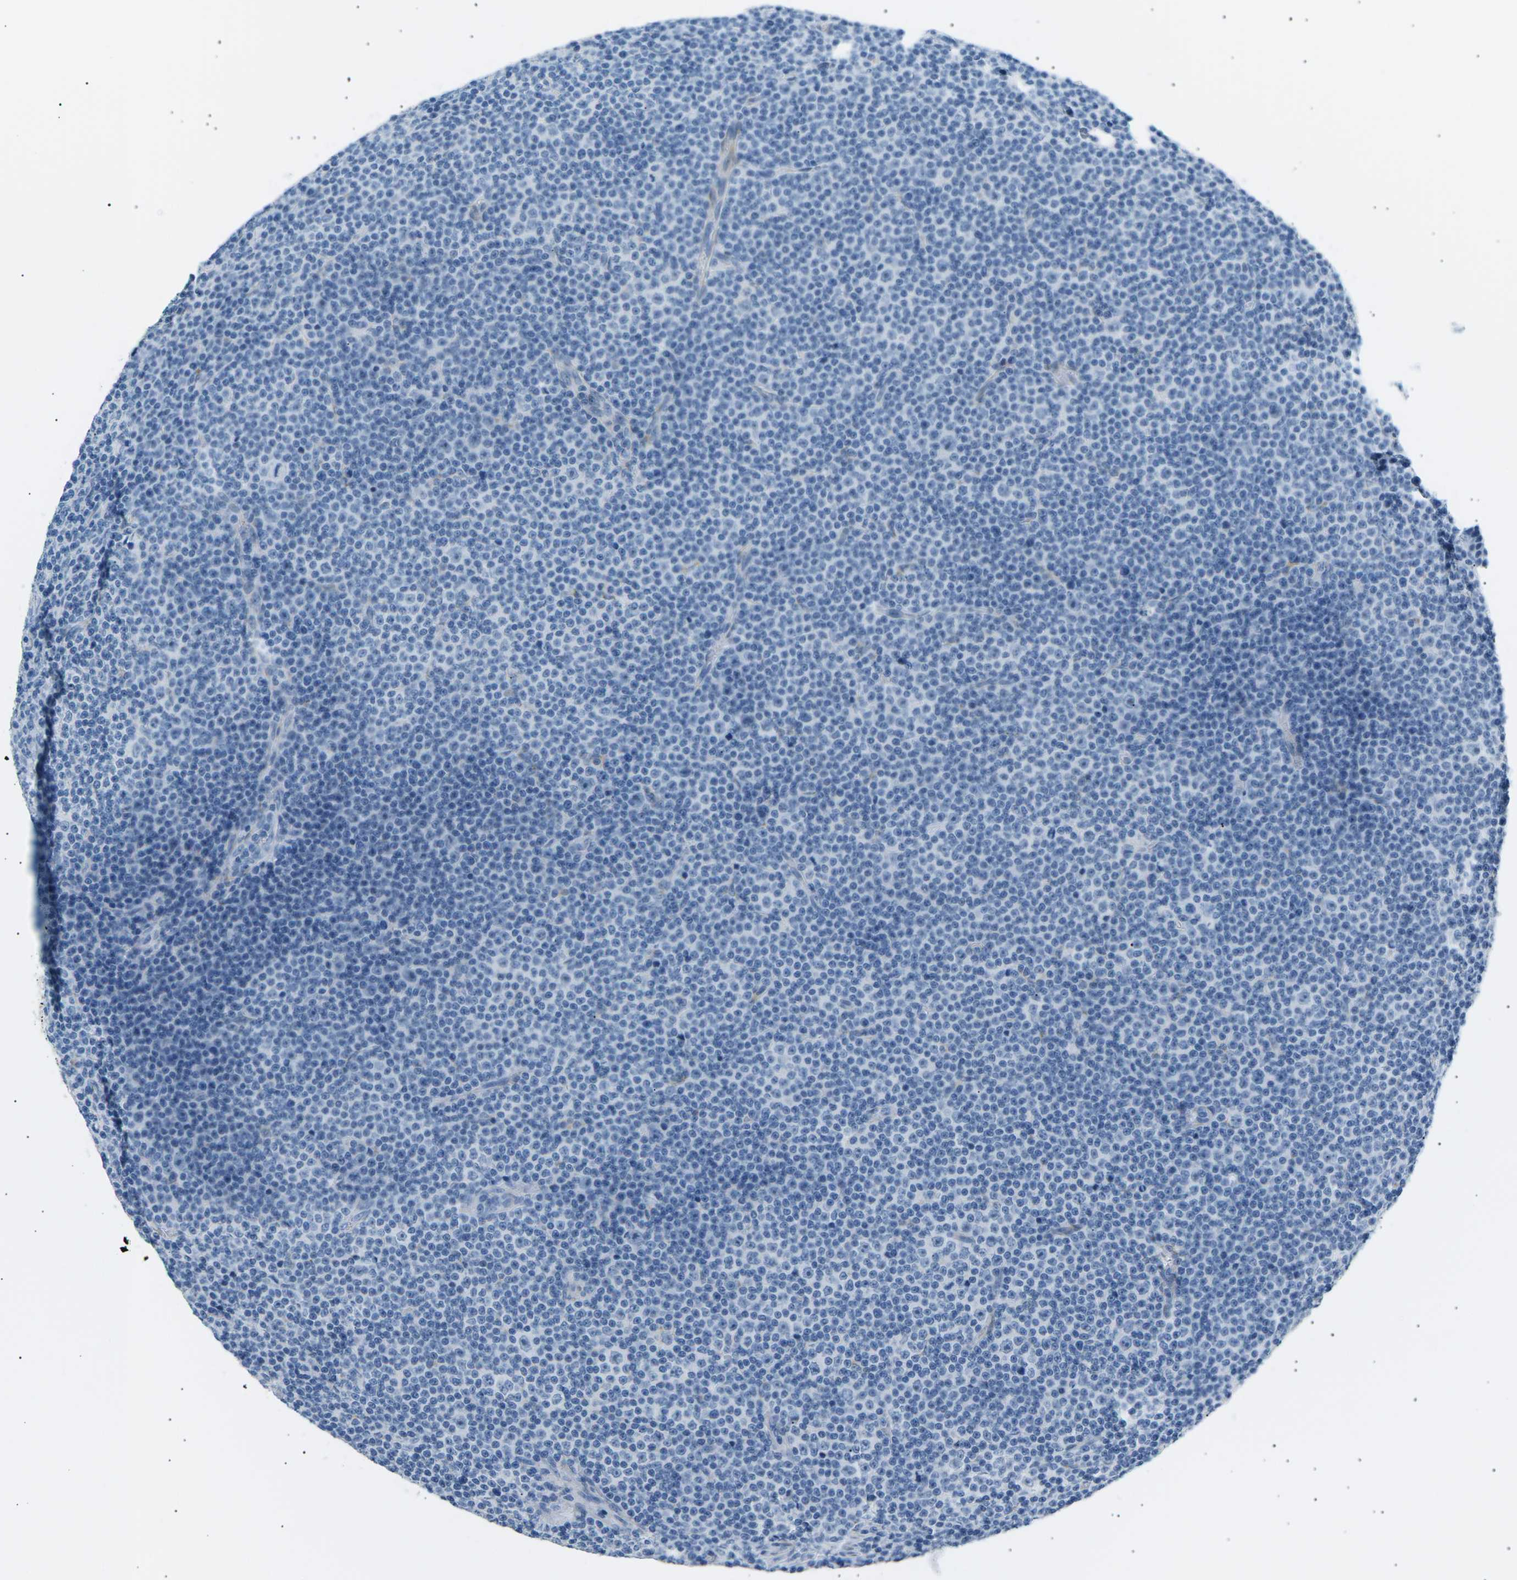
{"staining": {"intensity": "negative", "quantity": "none", "location": "none"}, "tissue": "lymphoma", "cell_type": "Tumor cells", "image_type": "cancer", "snomed": [{"axis": "morphology", "description": "Malignant lymphoma, non-Hodgkin's type, Low grade"}, {"axis": "topography", "description": "Lymph node"}], "caption": "Immunohistochemistry (IHC) of human malignant lymphoma, non-Hodgkin's type (low-grade) reveals no staining in tumor cells.", "gene": "SEPTIN5", "patient": {"sex": "female", "age": 67}}